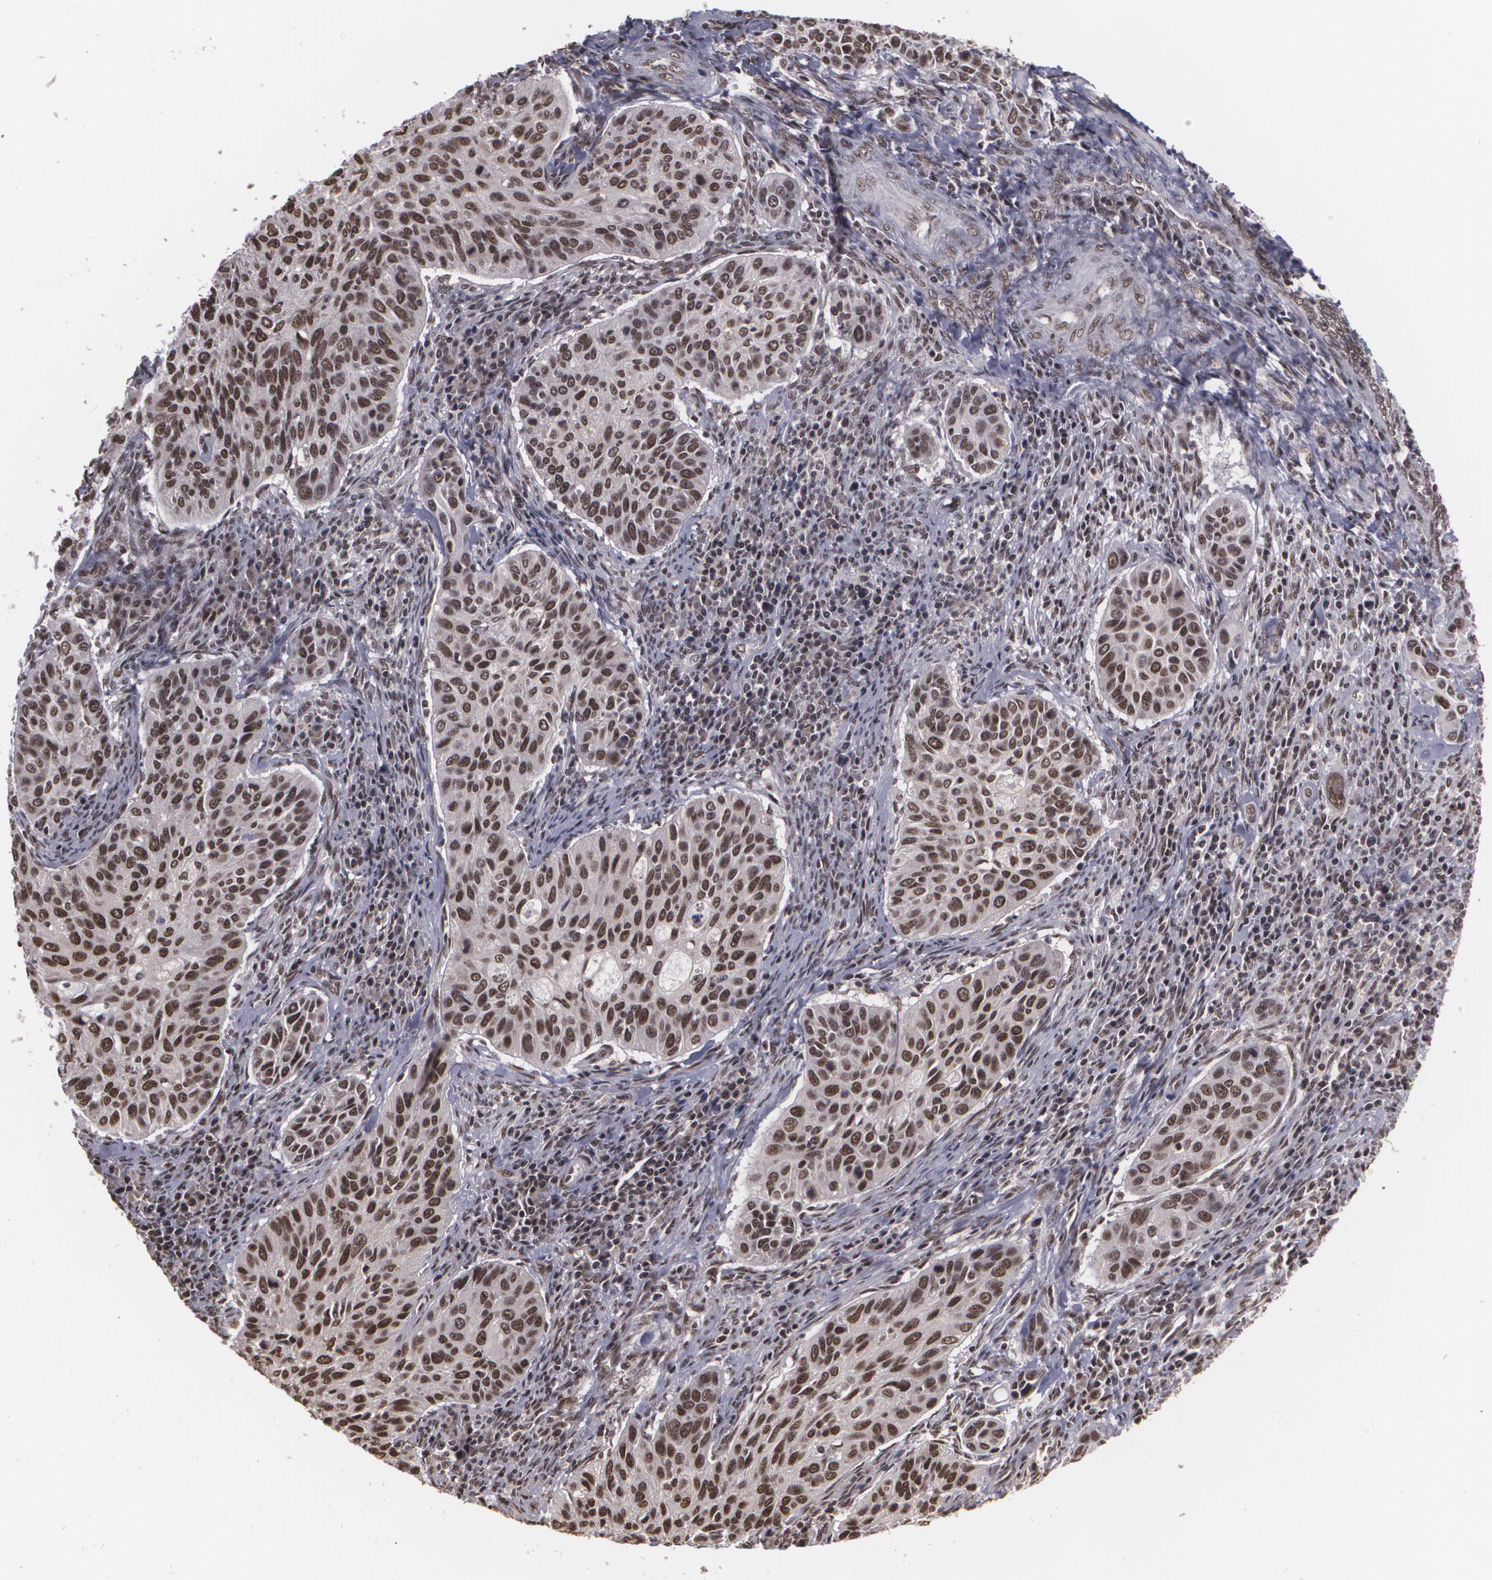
{"staining": {"intensity": "strong", "quantity": ">75%", "location": "nuclear"}, "tissue": "cervical cancer", "cell_type": "Tumor cells", "image_type": "cancer", "snomed": [{"axis": "morphology", "description": "Adenocarcinoma, NOS"}, {"axis": "topography", "description": "Cervix"}], "caption": "There is high levels of strong nuclear positivity in tumor cells of cervical cancer (adenocarcinoma), as demonstrated by immunohistochemical staining (brown color).", "gene": "RXRB", "patient": {"sex": "female", "age": 29}}